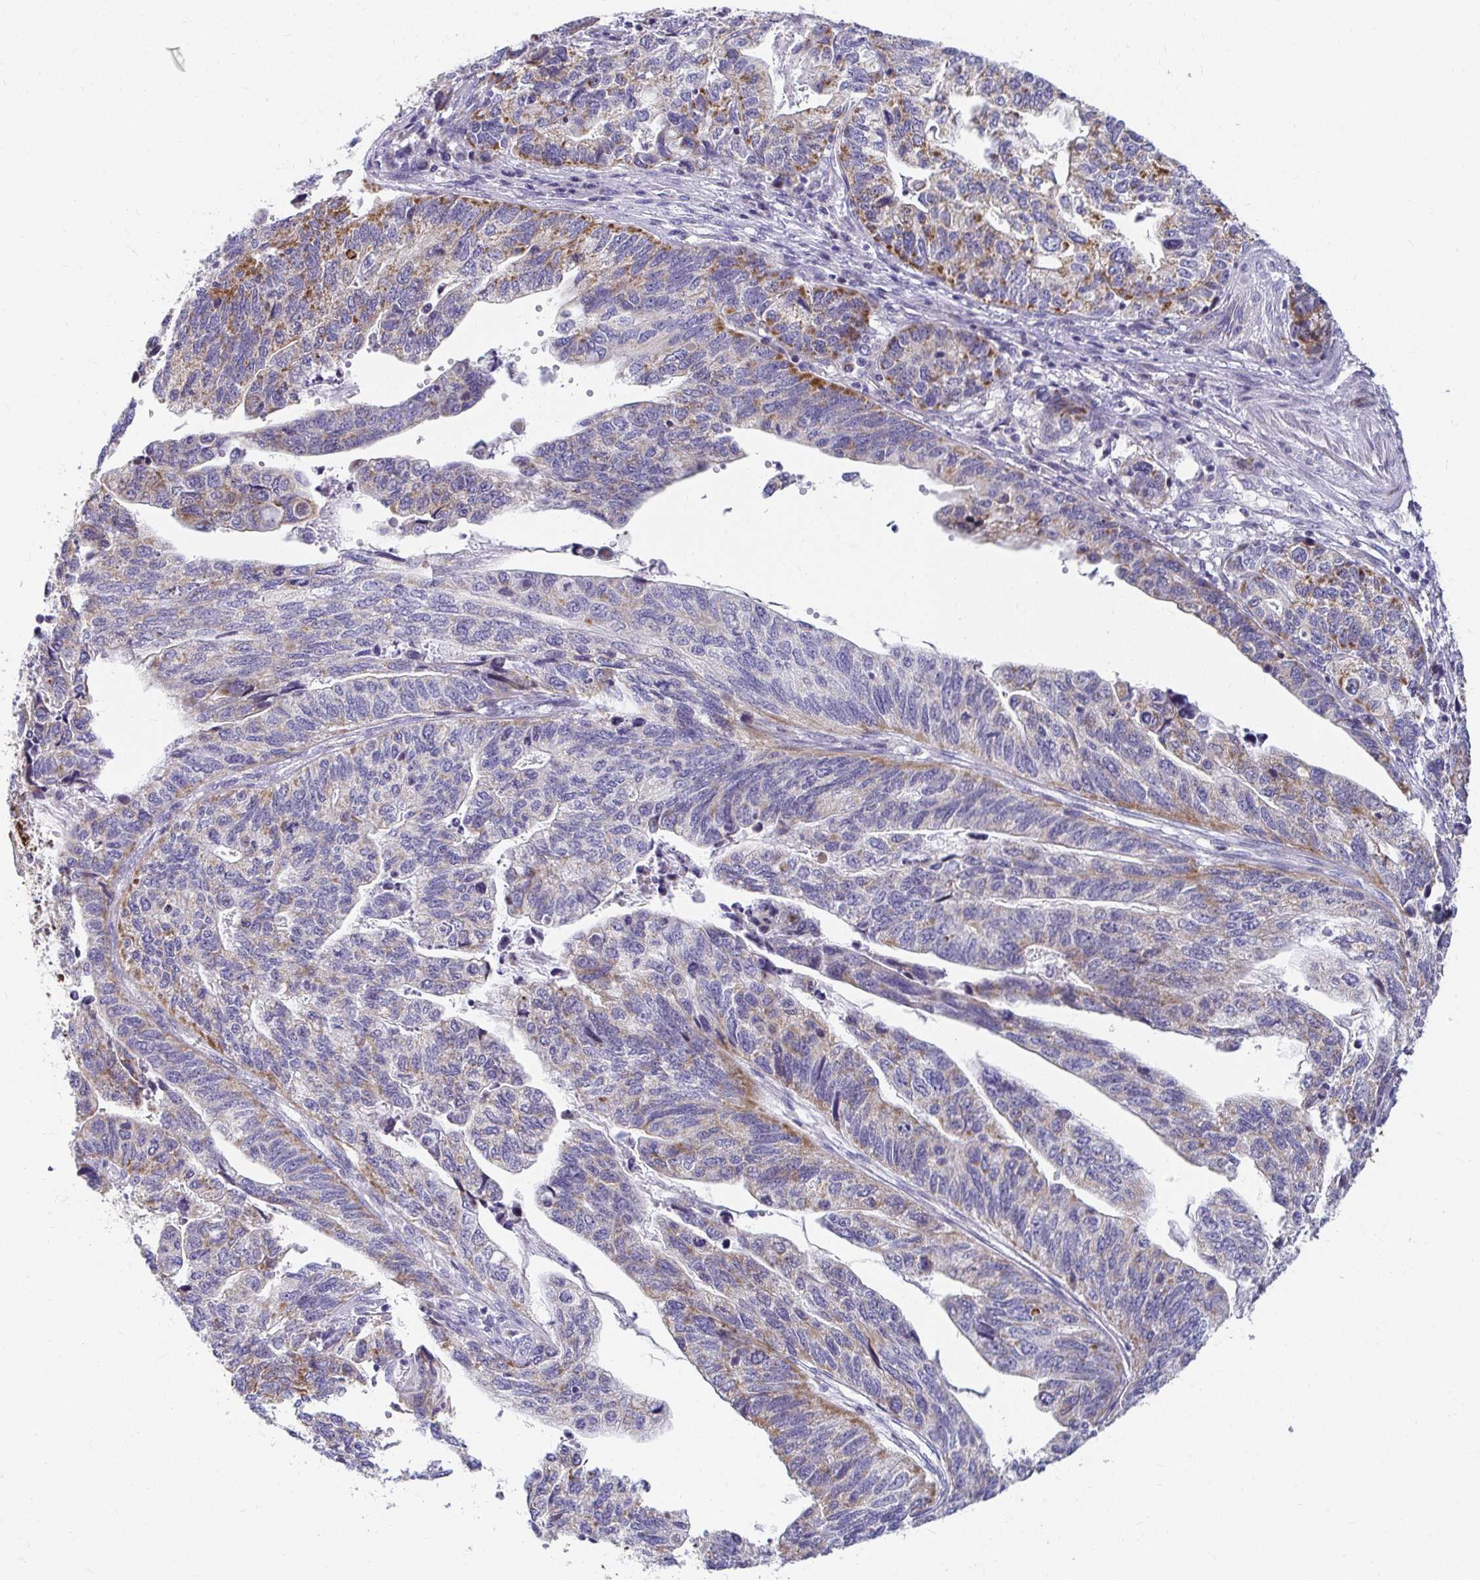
{"staining": {"intensity": "moderate", "quantity": "25%-75%", "location": "cytoplasmic/membranous"}, "tissue": "stomach cancer", "cell_type": "Tumor cells", "image_type": "cancer", "snomed": [{"axis": "morphology", "description": "Adenocarcinoma, NOS"}, {"axis": "topography", "description": "Stomach, upper"}], "caption": "This is a histology image of immunohistochemistry staining of stomach adenocarcinoma, which shows moderate expression in the cytoplasmic/membranous of tumor cells.", "gene": "EXOC5", "patient": {"sex": "female", "age": 67}}